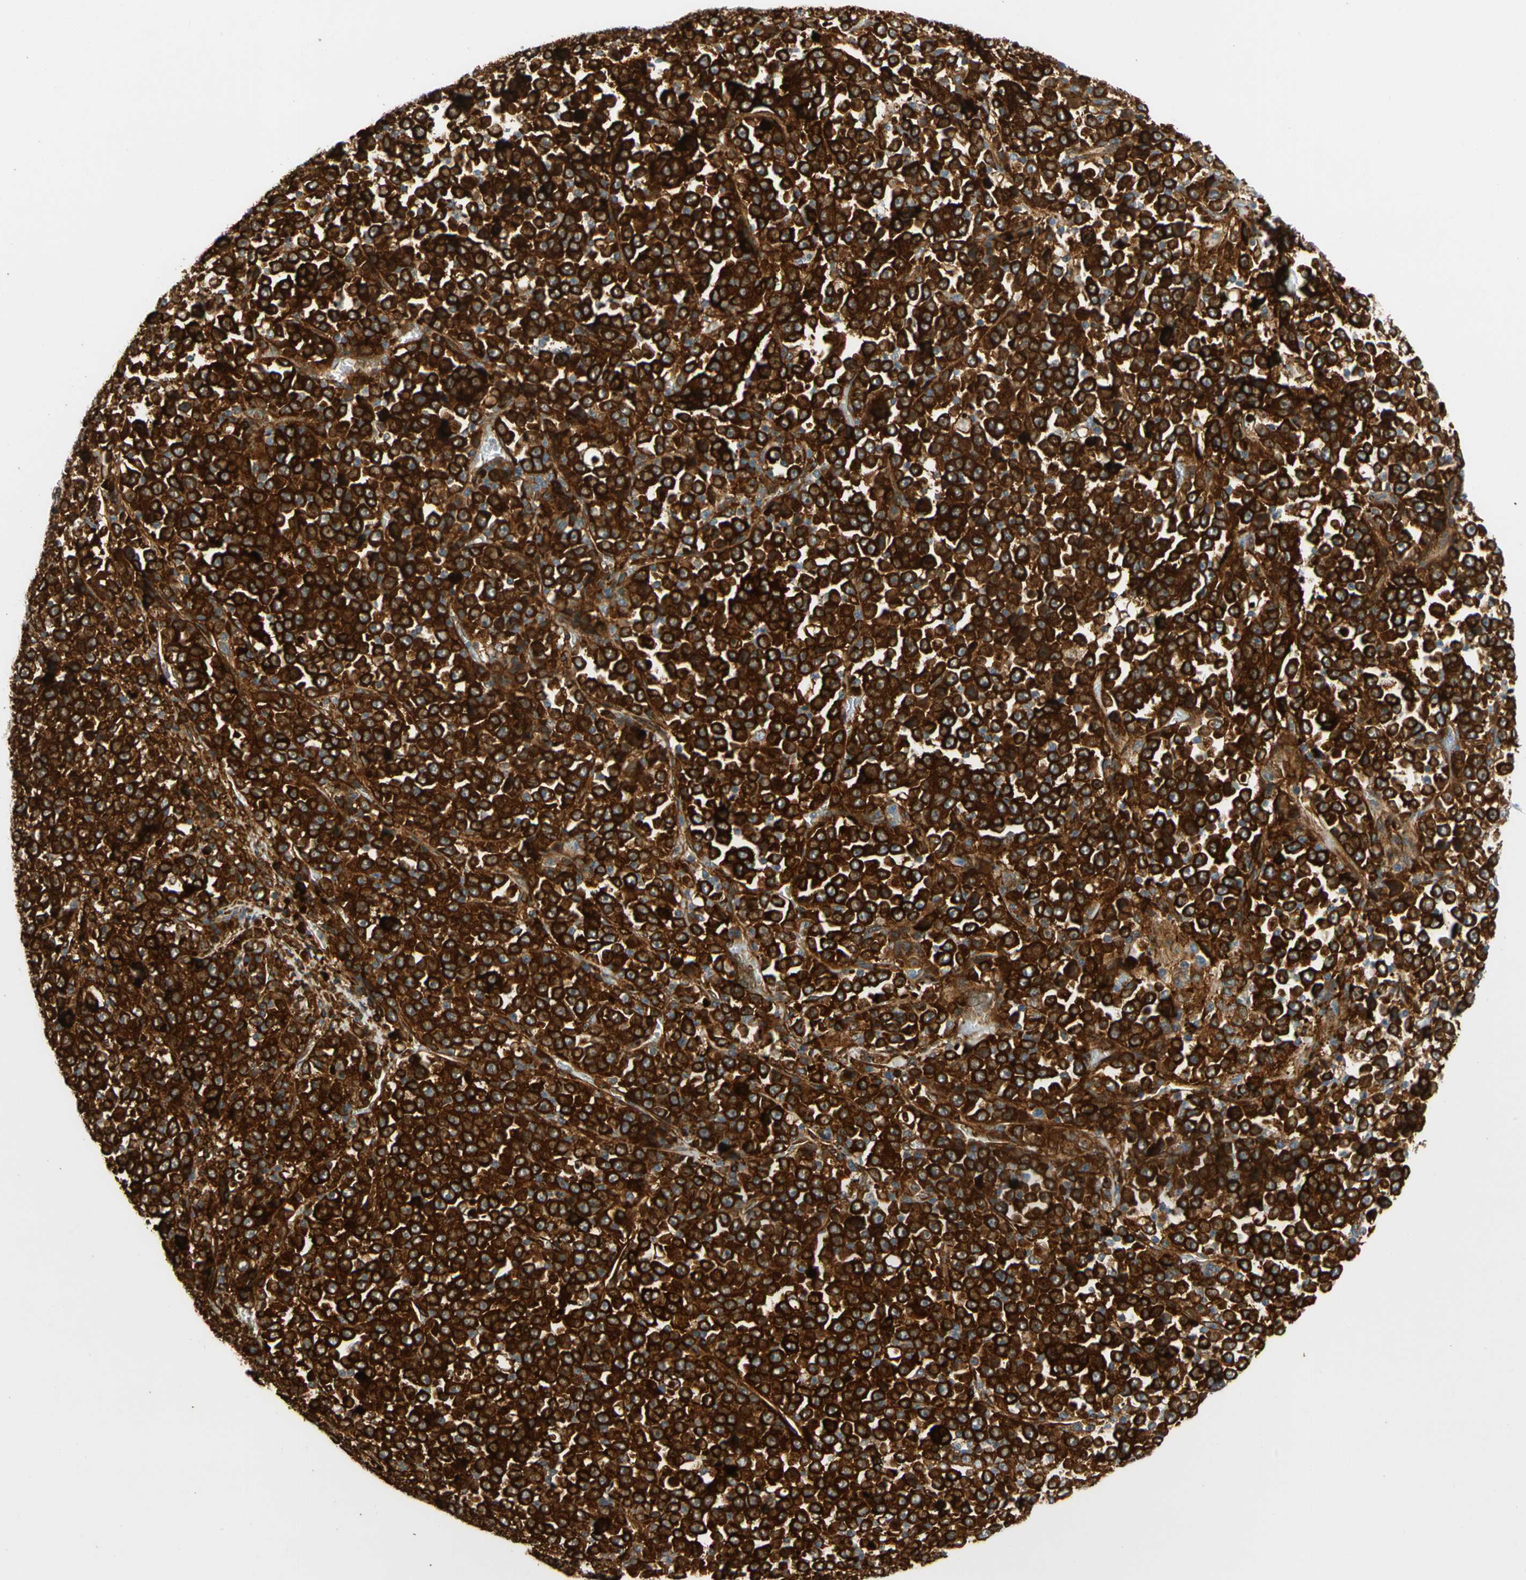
{"staining": {"intensity": "strong", "quantity": ">75%", "location": "cytoplasmic/membranous"}, "tissue": "stomach cancer", "cell_type": "Tumor cells", "image_type": "cancer", "snomed": [{"axis": "morphology", "description": "Normal tissue, NOS"}, {"axis": "morphology", "description": "Adenocarcinoma, NOS"}, {"axis": "topography", "description": "Stomach, upper"}, {"axis": "topography", "description": "Stomach"}], "caption": "The image reveals immunohistochemical staining of stomach adenocarcinoma. There is strong cytoplasmic/membranous positivity is appreciated in about >75% of tumor cells.", "gene": "PARP14", "patient": {"sex": "male", "age": 59}}